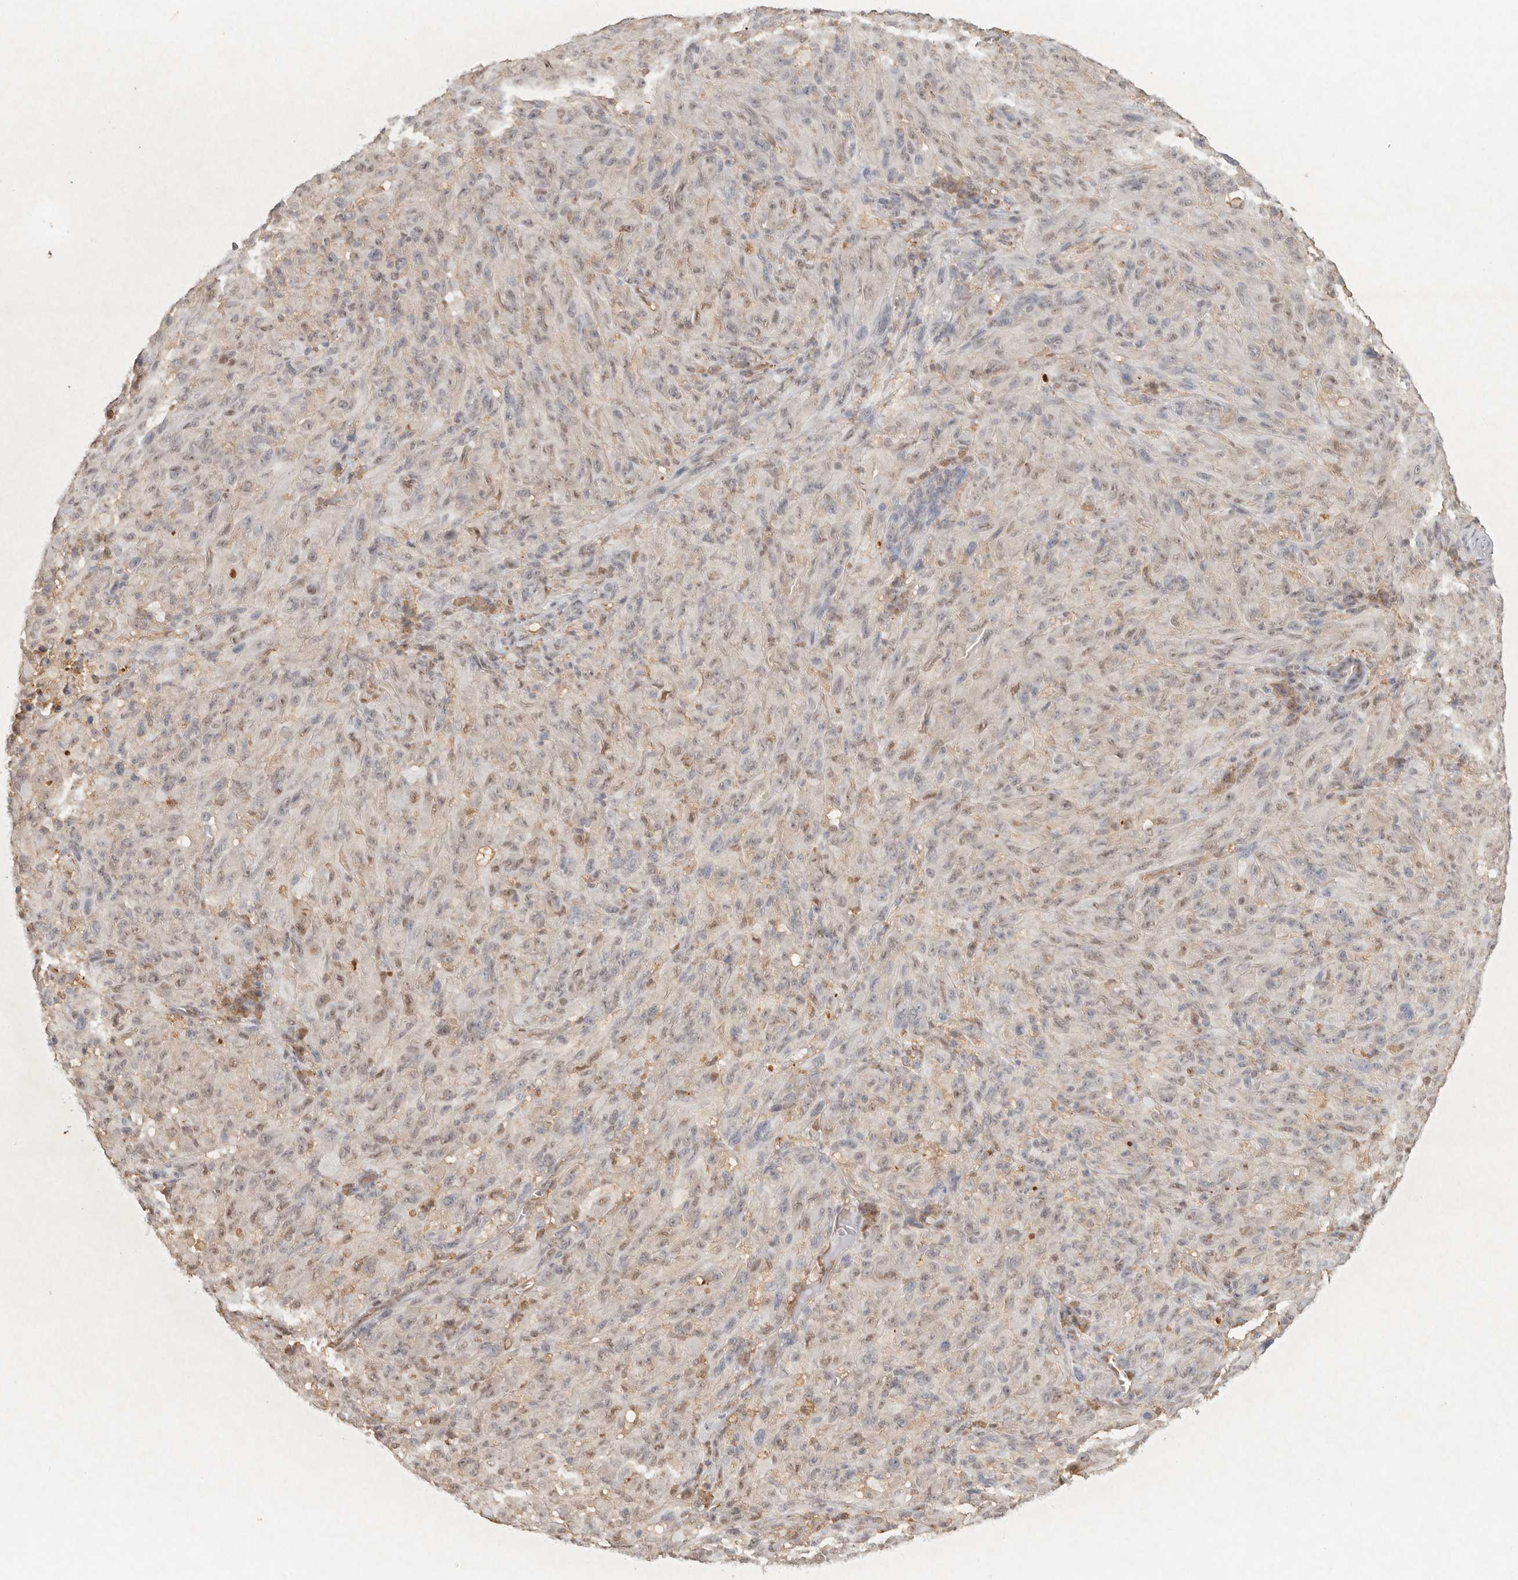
{"staining": {"intensity": "weak", "quantity": "25%-75%", "location": "nuclear"}, "tissue": "melanoma", "cell_type": "Tumor cells", "image_type": "cancer", "snomed": [{"axis": "morphology", "description": "Malignant melanoma, NOS"}, {"axis": "topography", "description": "Skin of head"}], "caption": "Brown immunohistochemical staining in human melanoma shows weak nuclear positivity in about 25%-75% of tumor cells.", "gene": "PSMA5", "patient": {"sex": "male", "age": 96}}